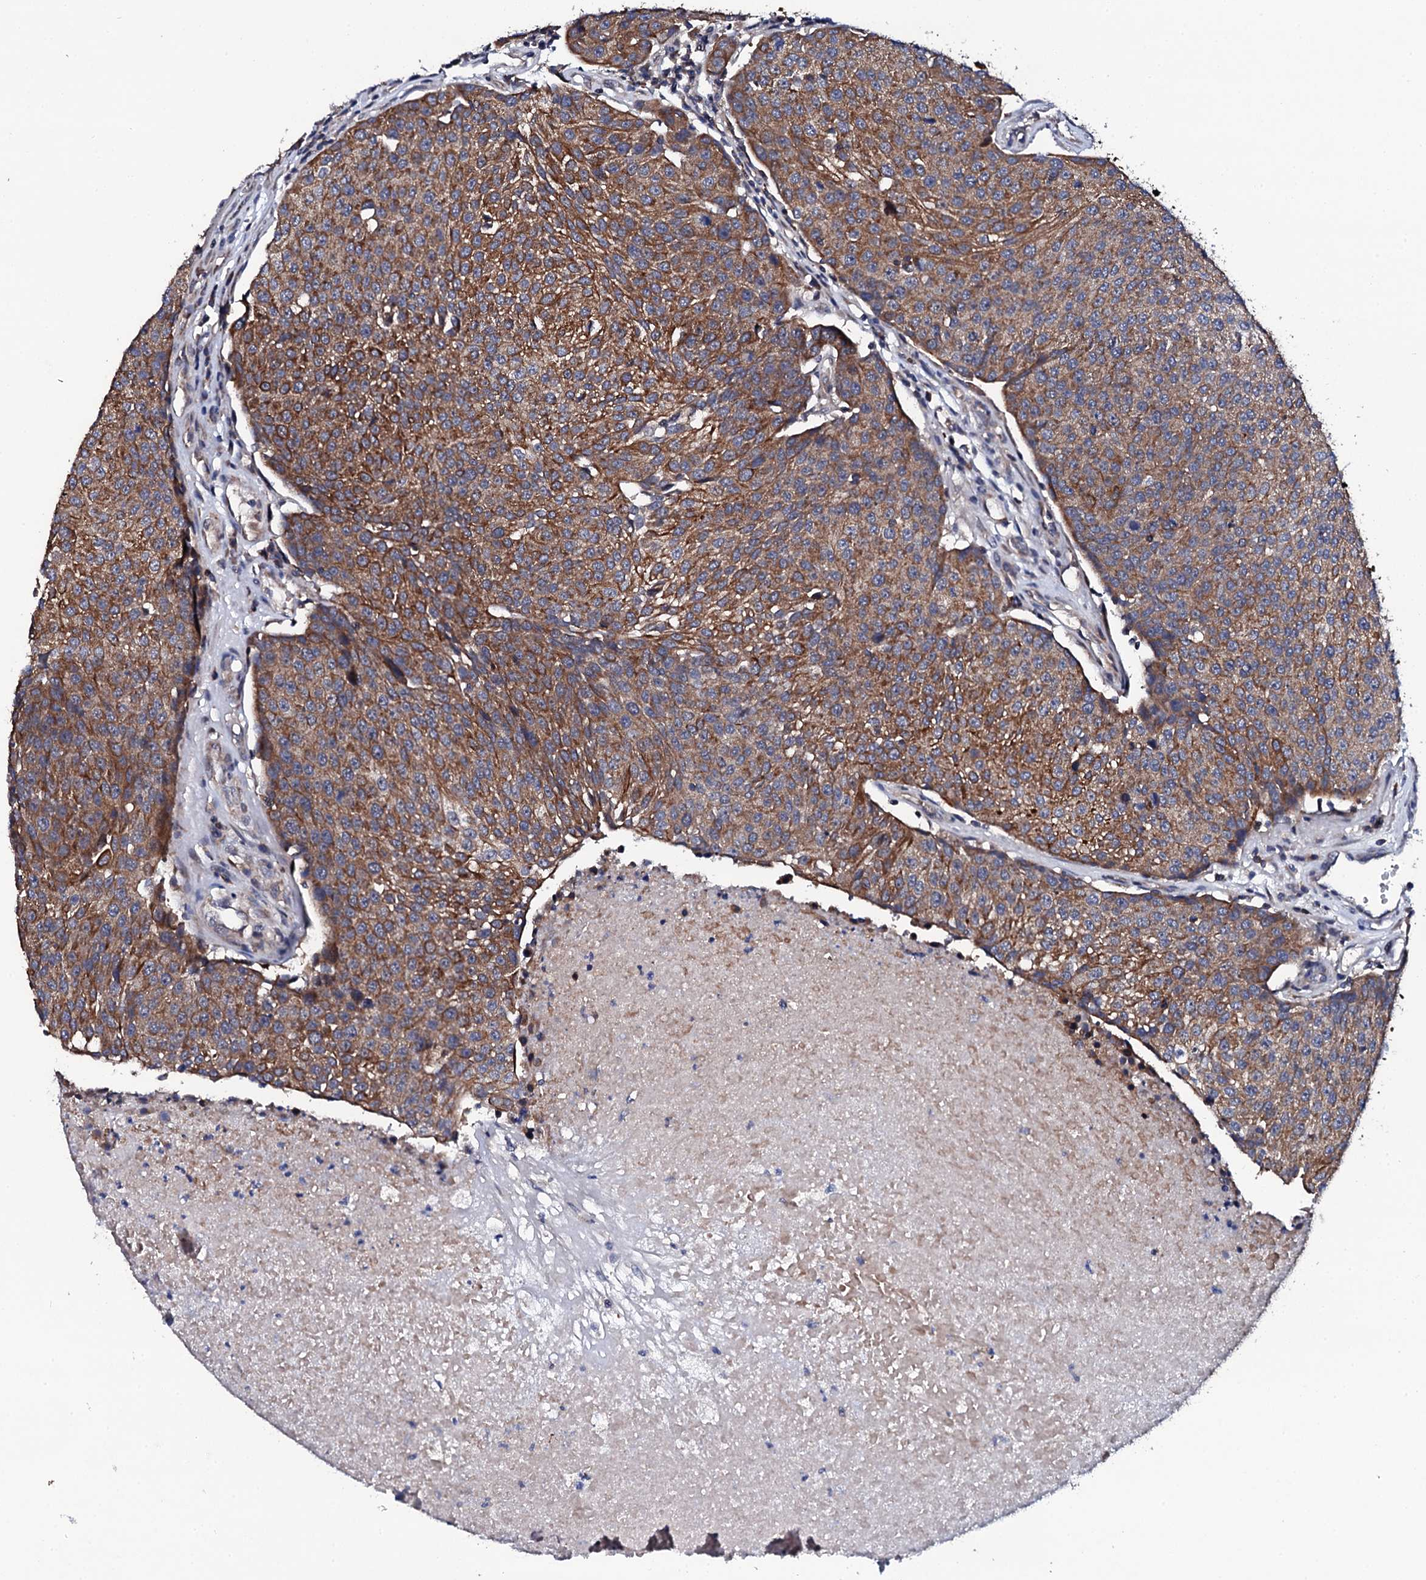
{"staining": {"intensity": "moderate", "quantity": ">75%", "location": "cytoplasmic/membranous"}, "tissue": "urothelial cancer", "cell_type": "Tumor cells", "image_type": "cancer", "snomed": [{"axis": "morphology", "description": "Urothelial carcinoma, High grade"}, {"axis": "topography", "description": "Urinary bladder"}], "caption": "There is medium levels of moderate cytoplasmic/membranous staining in tumor cells of urothelial cancer, as demonstrated by immunohistochemical staining (brown color).", "gene": "COG4", "patient": {"sex": "female", "age": 85}}